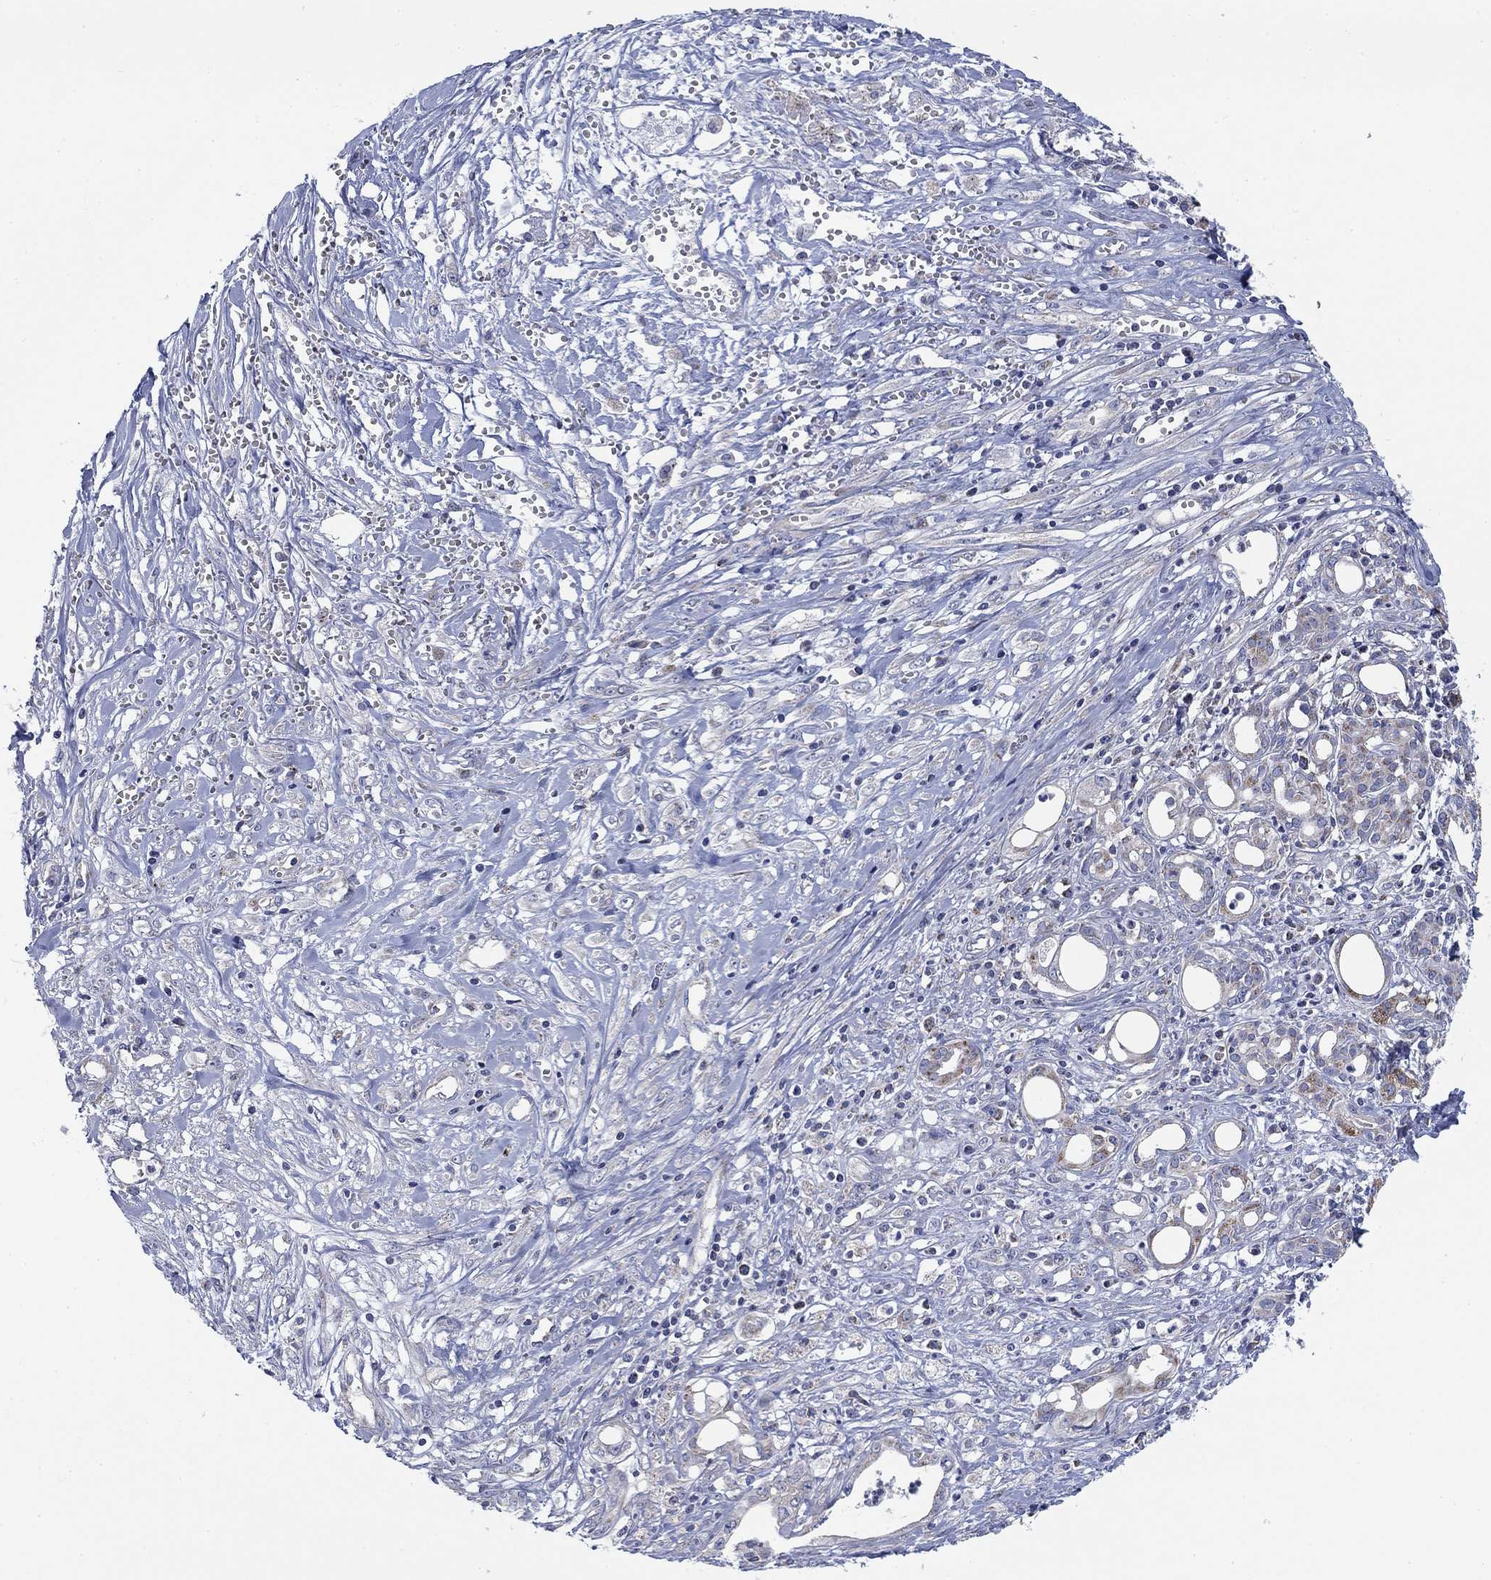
{"staining": {"intensity": "negative", "quantity": "none", "location": "none"}, "tissue": "pancreatic cancer", "cell_type": "Tumor cells", "image_type": "cancer", "snomed": [{"axis": "morphology", "description": "Adenocarcinoma, NOS"}, {"axis": "topography", "description": "Pancreas"}], "caption": "Pancreatic adenocarcinoma was stained to show a protein in brown. There is no significant expression in tumor cells.", "gene": "NACAD", "patient": {"sex": "male", "age": 71}}